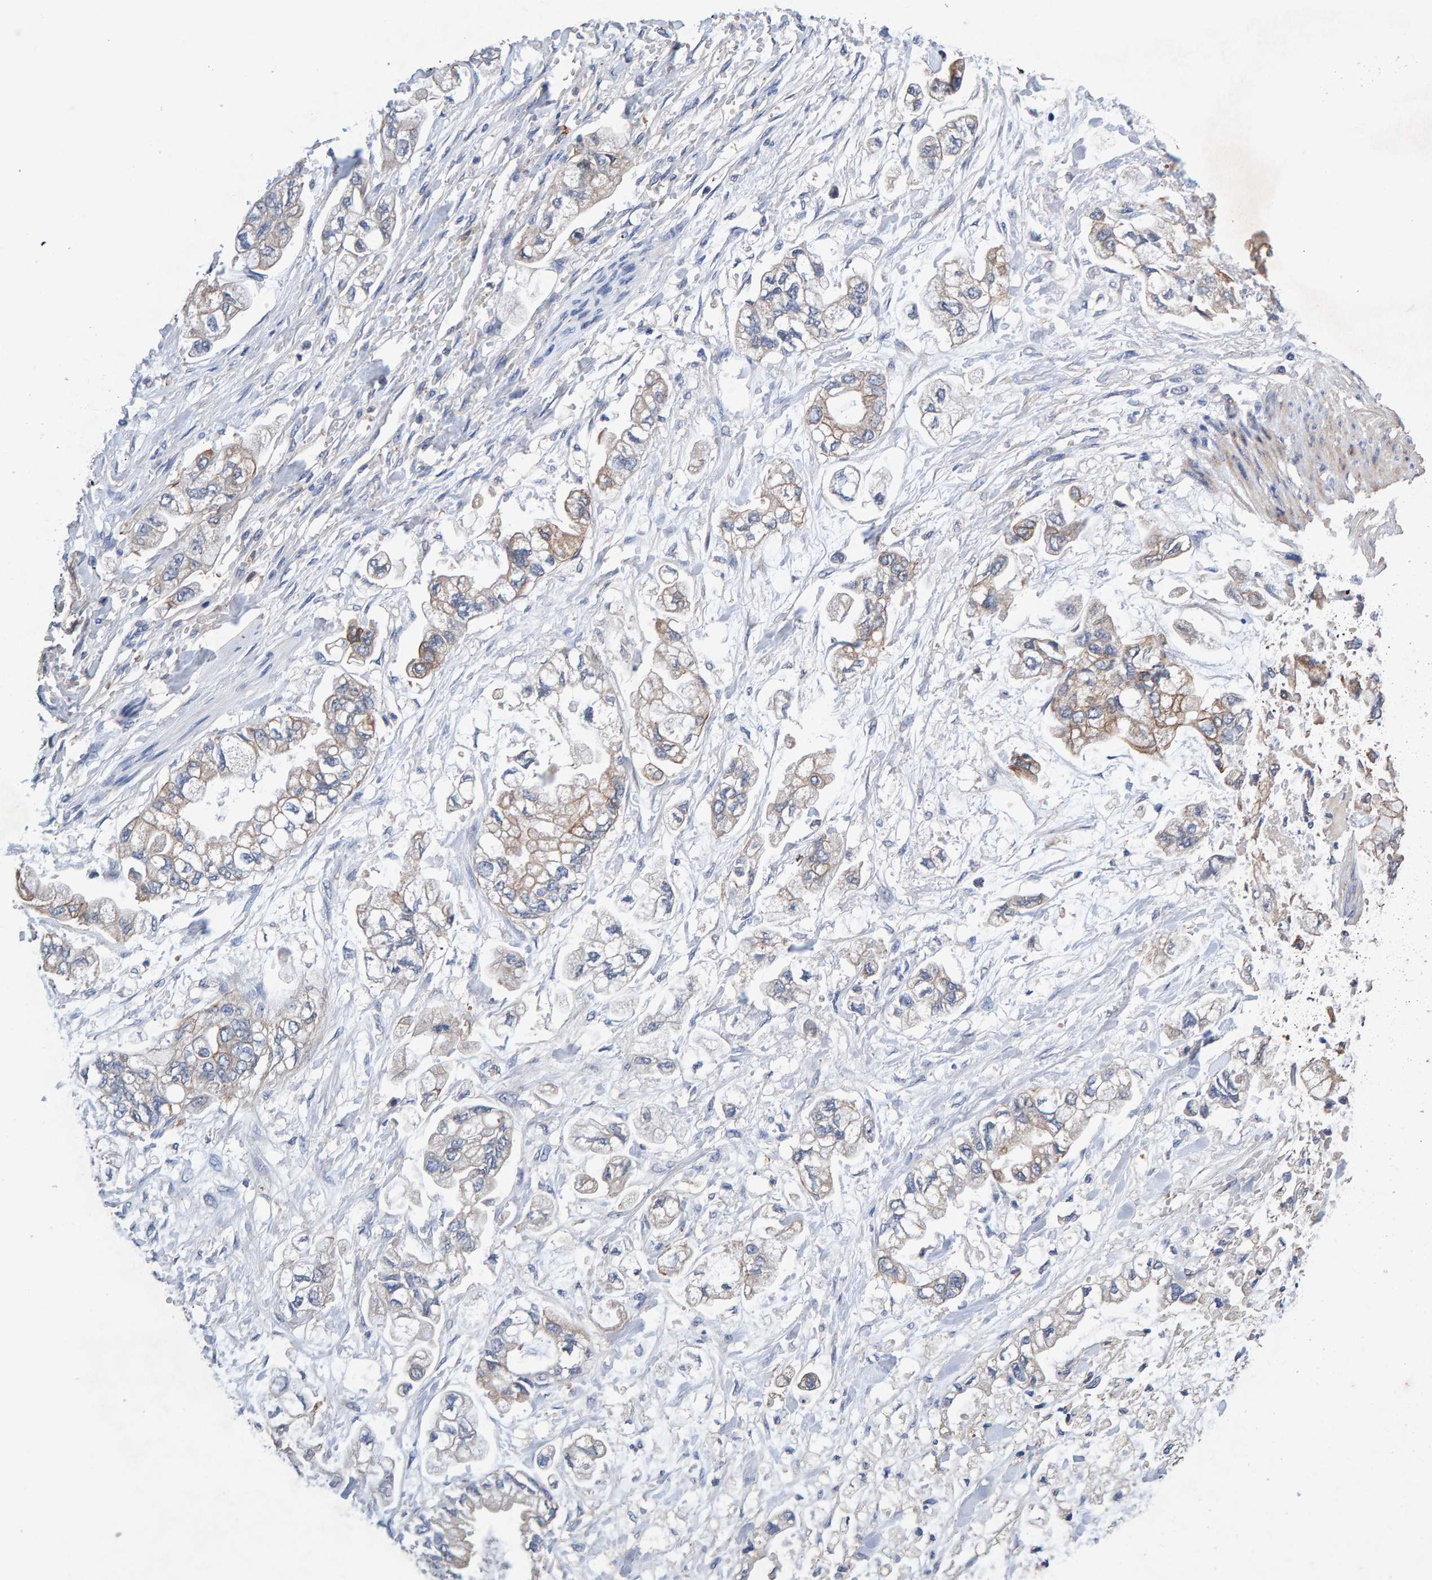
{"staining": {"intensity": "weak", "quantity": "25%-75%", "location": "cytoplasmic/membranous"}, "tissue": "stomach cancer", "cell_type": "Tumor cells", "image_type": "cancer", "snomed": [{"axis": "morphology", "description": "Normal tissue, NOS"}, {"axis": "morphology", "description": "Adenocarcinoma, NOS"}, {"axis": "topography", "description": "Stomach"}], "caption": "DAB immunohistochemical staining of human stomach adenocarcinoma demonstrates weak cytoplasmic/membranous protein positivity in approximately 25%-75% of tumor cells.", "gene": "EFR3A", "patient": {"sex": "male", "age": 62}}